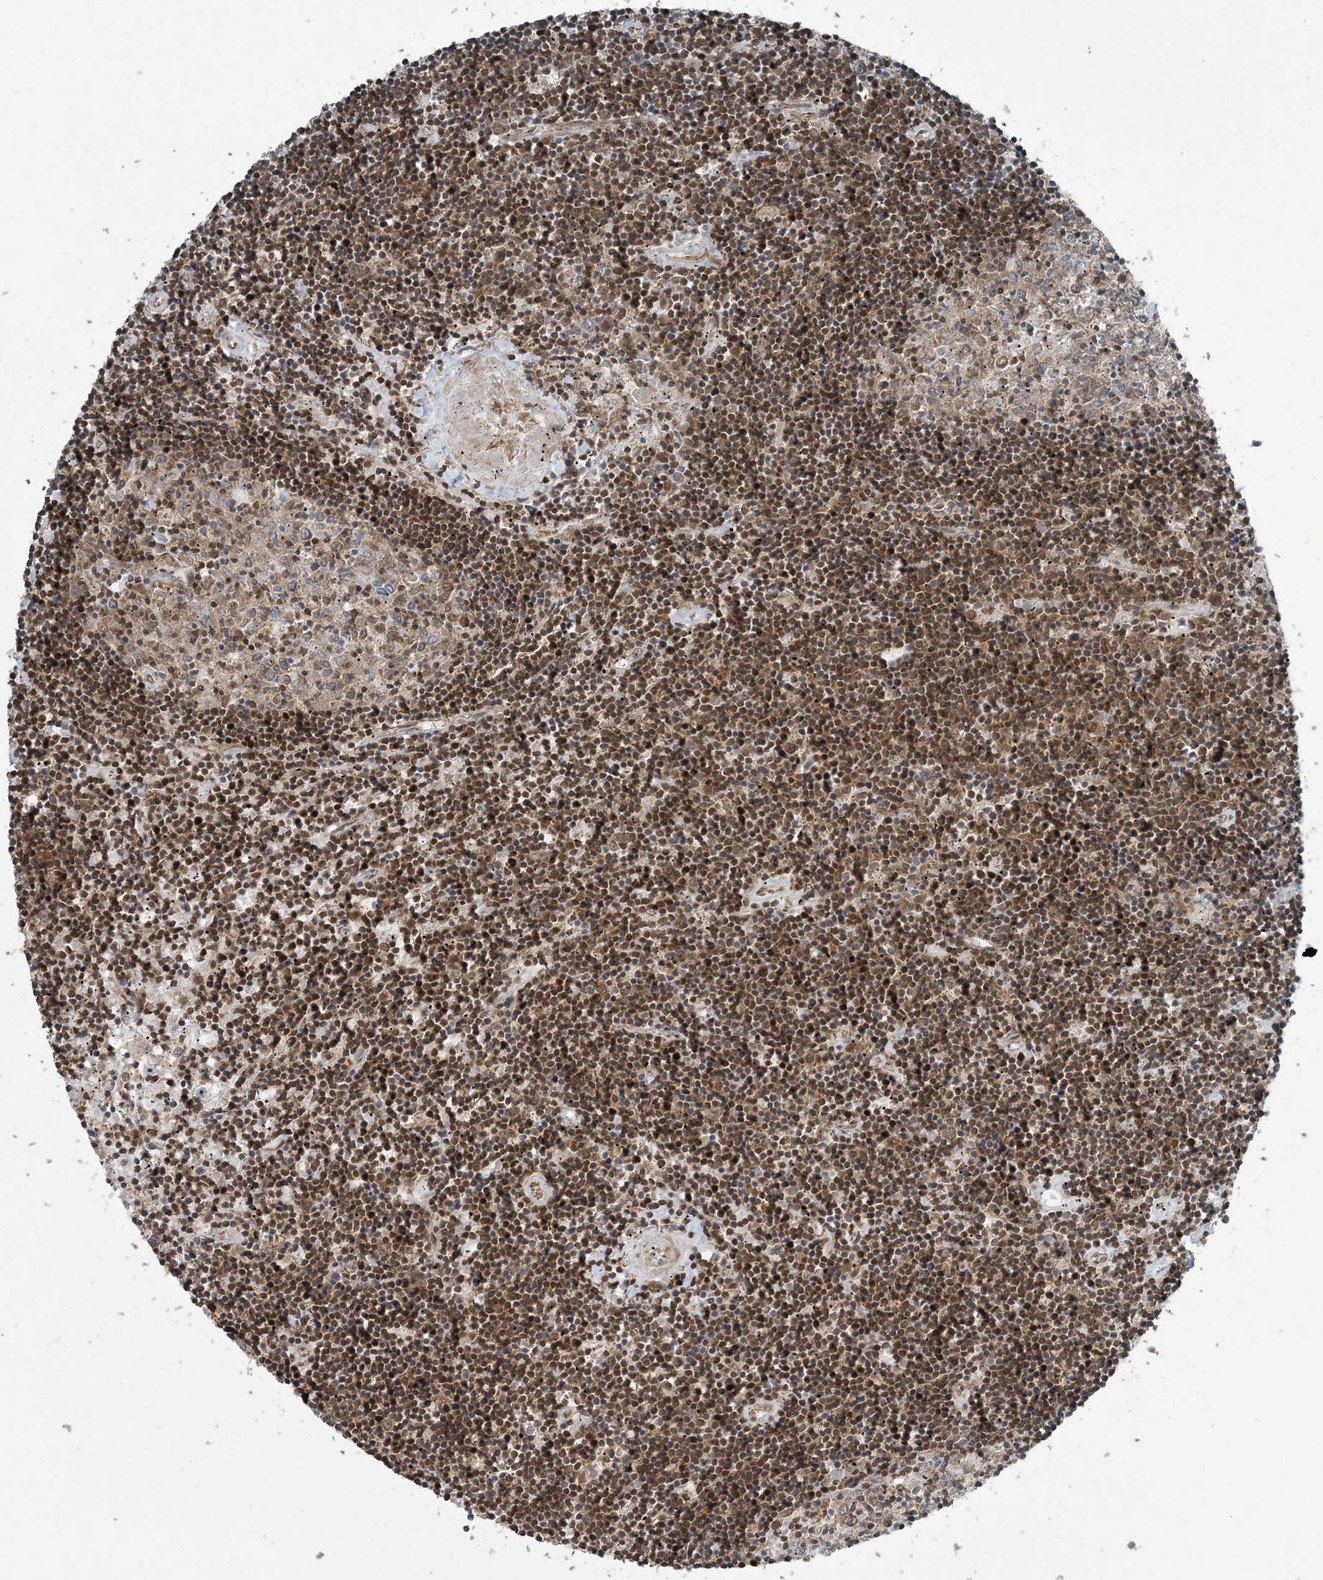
{"staining": {"intensity": "moderate", "quantity": ">75%", "location": "cytoplasmic/membranous,nuclear"}, "tissue": "lymphoma", "cell_type": "Tumor cells", "image_type": "cancer", "snomed": [{"axis": "morphology", "description": "Malignant lymphoma, non-Hodgkin's type, Low grade"}, {"axis": "topography", "description": "Spleen"}], "caption": "IHC photomicrograph of neoplastic tissue: human low-grade malignant lymphoma, non-Hodgkin's type stained using immunohistochemistry displays medium levels of moderate protein expression localized specifically in the cytoplasmic/membranous and nuclear of tumor cells, appearing as a cytoplasmic/membranous and nuclear brown color.", "gene": "COPS7B", "patient": {"sex": "male", "age": 76}}